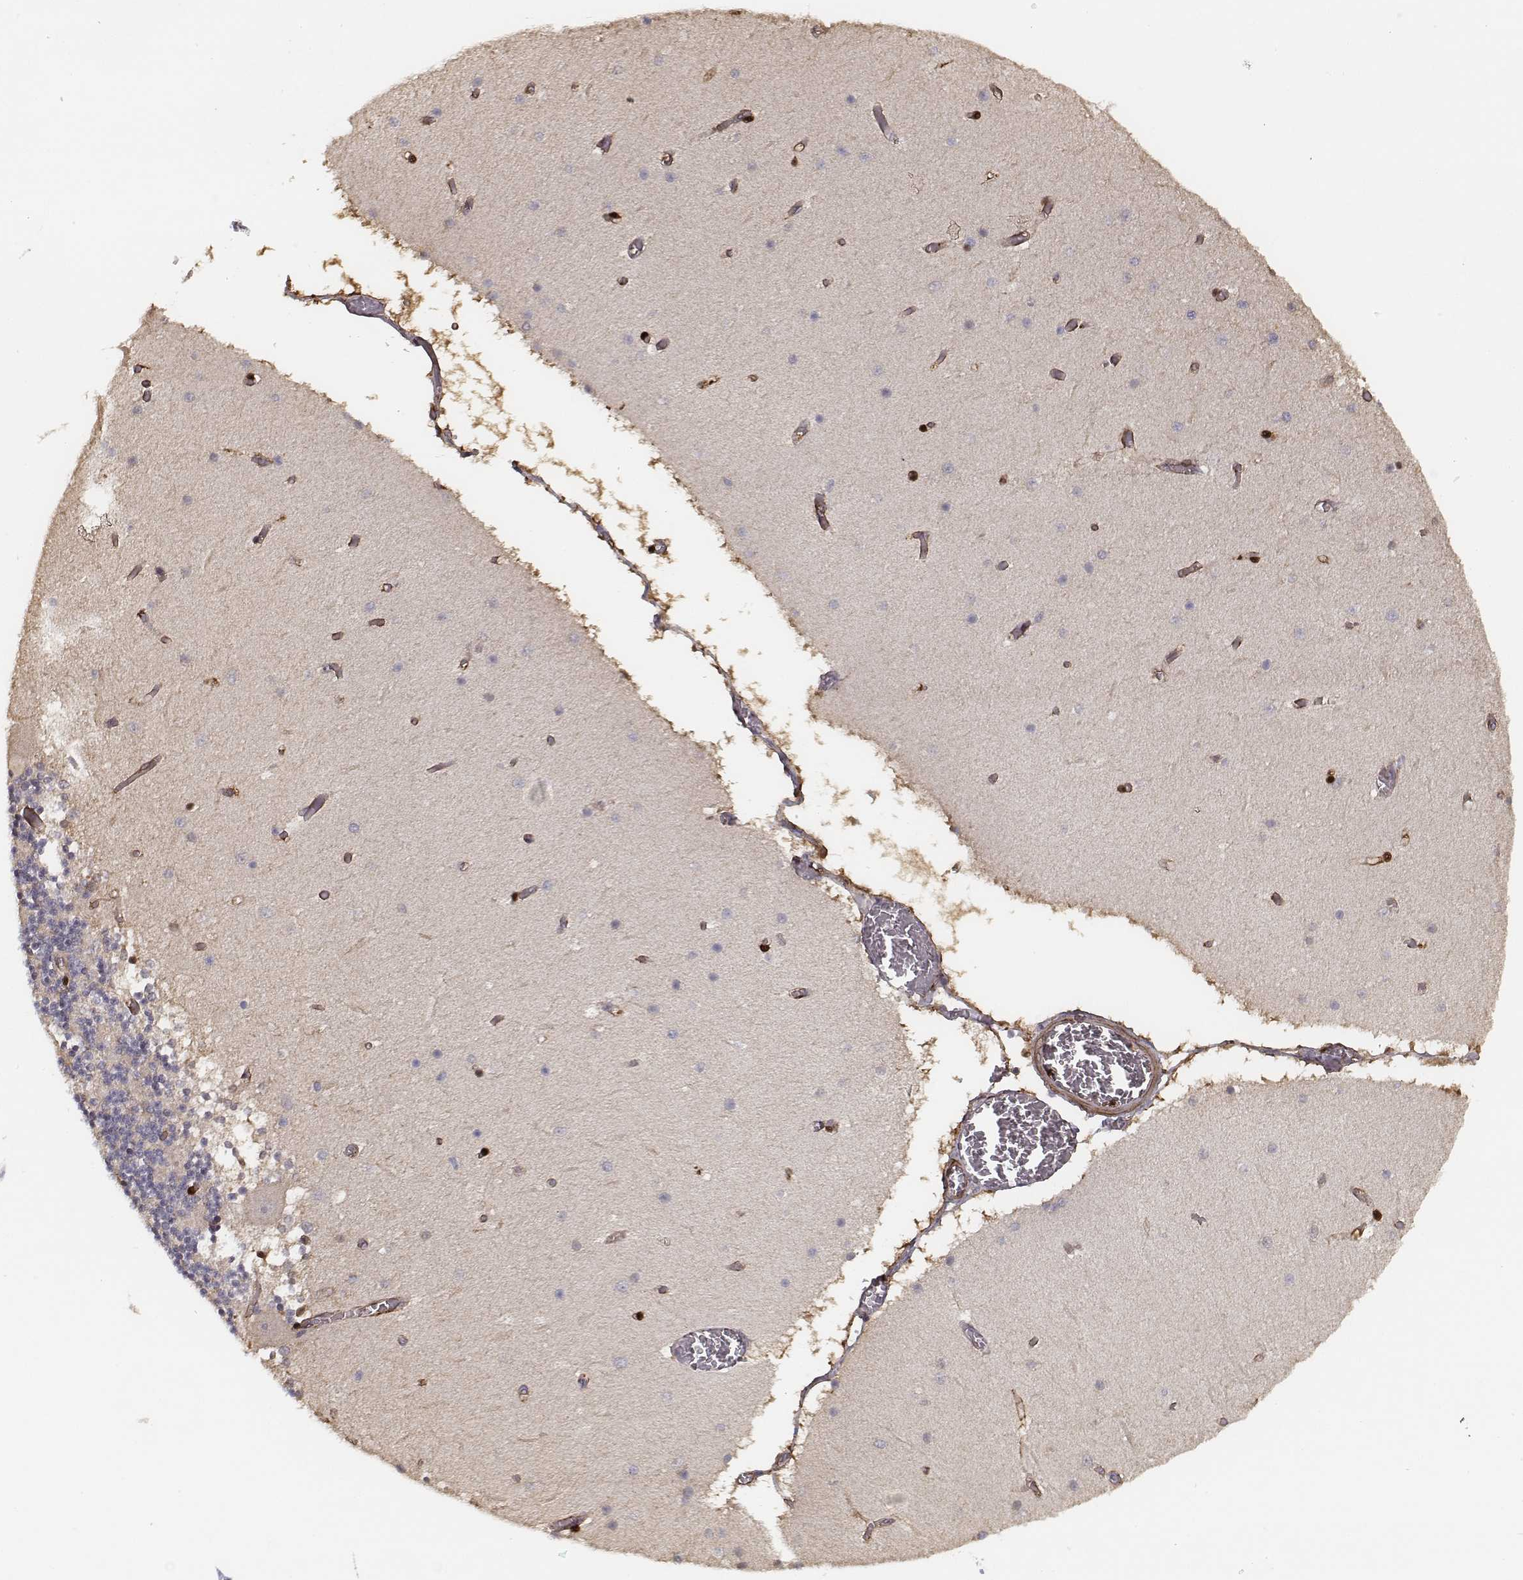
{"staining": {"intensity": "negative", "quantity": "none", "location": "none"}, "tissue": "cerebellum", "cell_type": "Cells in granular layer", "image_type": "normal", "snomed": [{"axis": "morphology", "description": "Normal tissue, NOS"}, {"axis": "topography", "description": "Cerebellum"}], "caption": "Immunohistochemistry micrograph of benign cerebellum stained for a protein (brown), which exhibits no positivity in cells in granular layer.", "gene": "ISYNA1", "patient": {"sex": "female", "age": 28}}